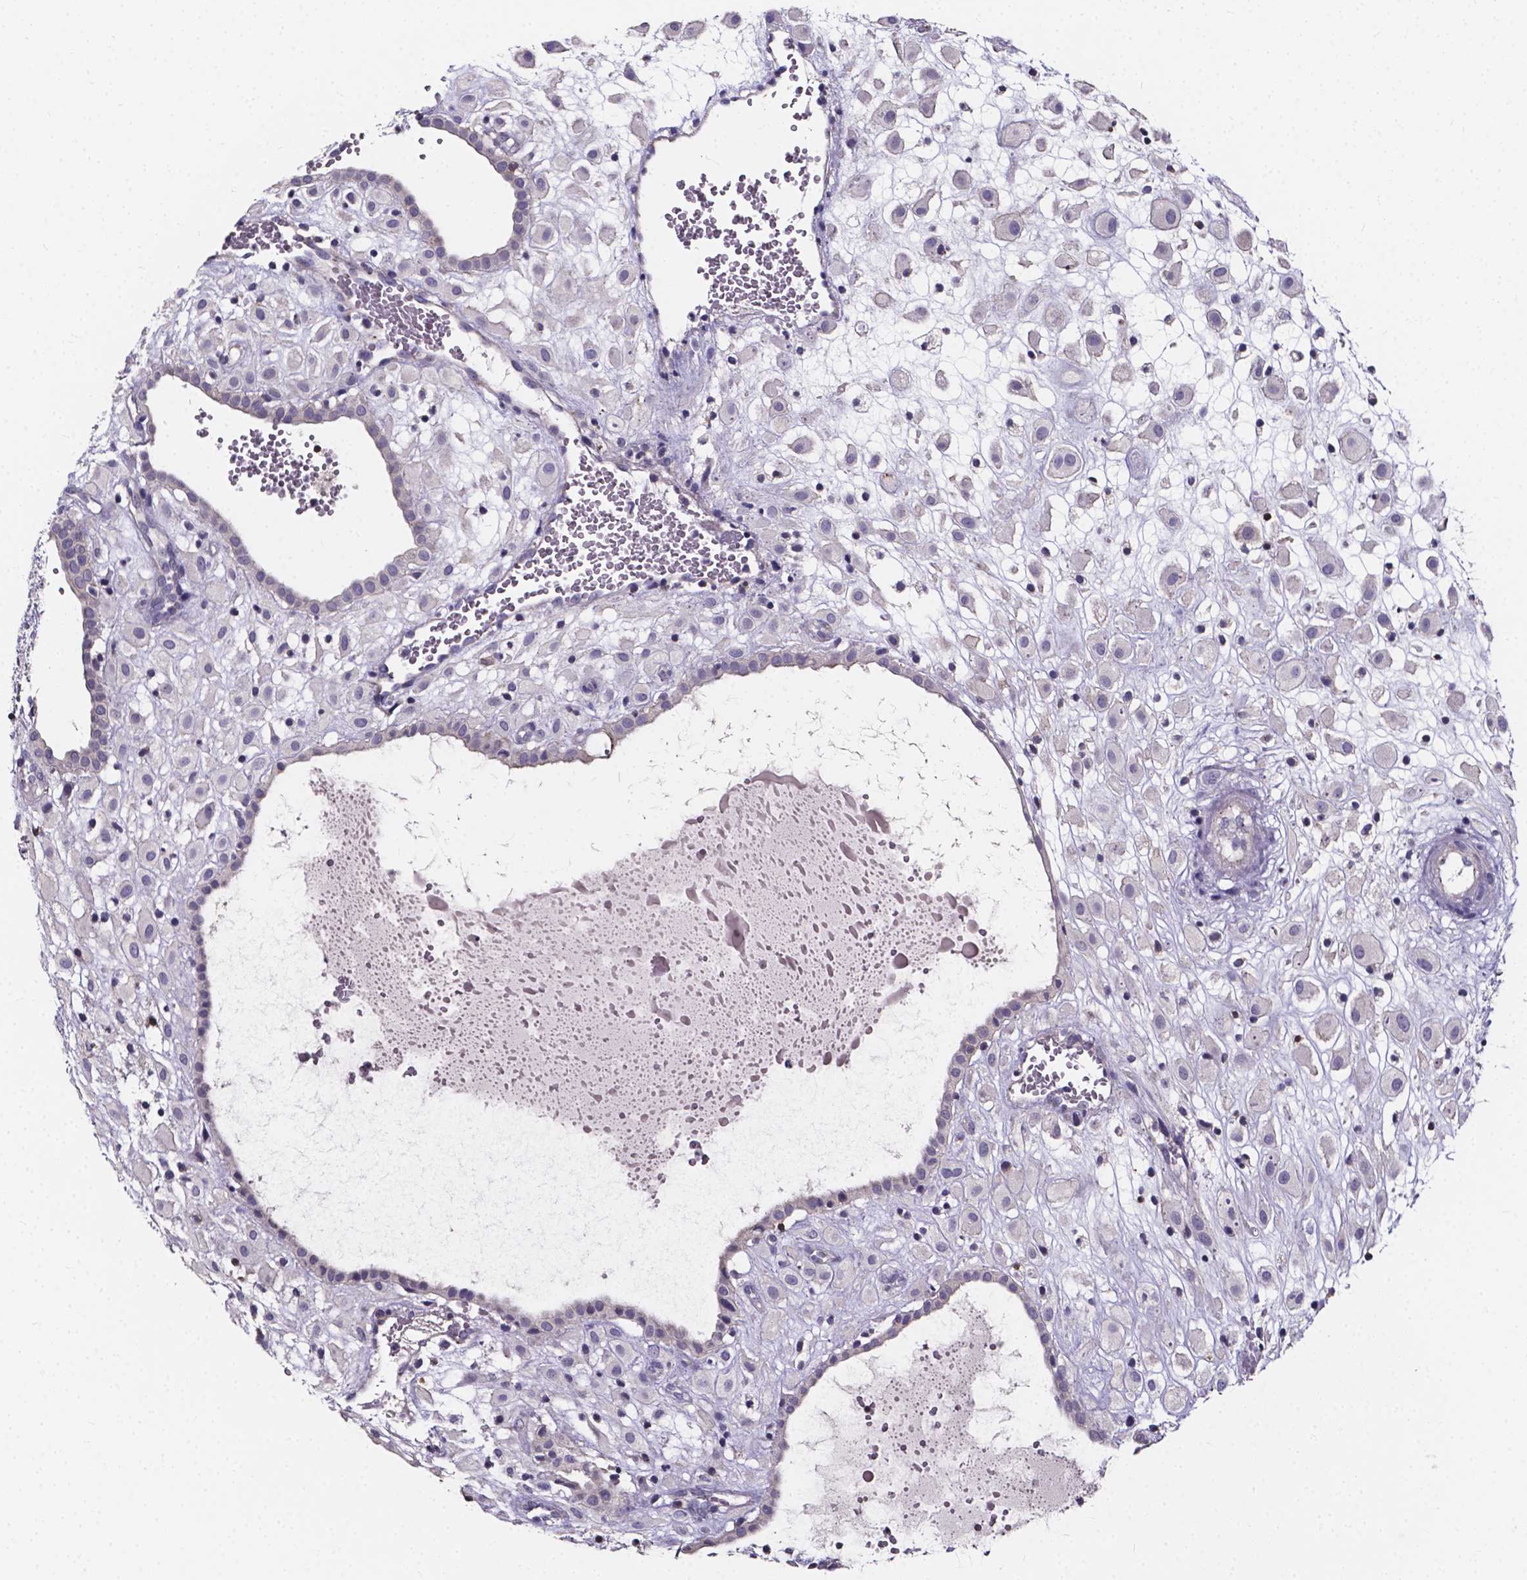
{"staining": {"intensity": "negative", "quantity": "none", "location": "none"}, "tissue": "placenta", "cell_type": "Decidual cells", "image_type": "normal", "snomed": [{"axis": "morphology", "description": "Normal tissue, NOS"}, {"axis": "topography", "description": "Placenta"}], "caption": "Immunohistochemistry (IHC) image of benign placenta stained for a protein (brown), which exhibits no staining in decidual cells.", "gene": "THEMIS", "patient": {"sex": "female", "age": 24}}